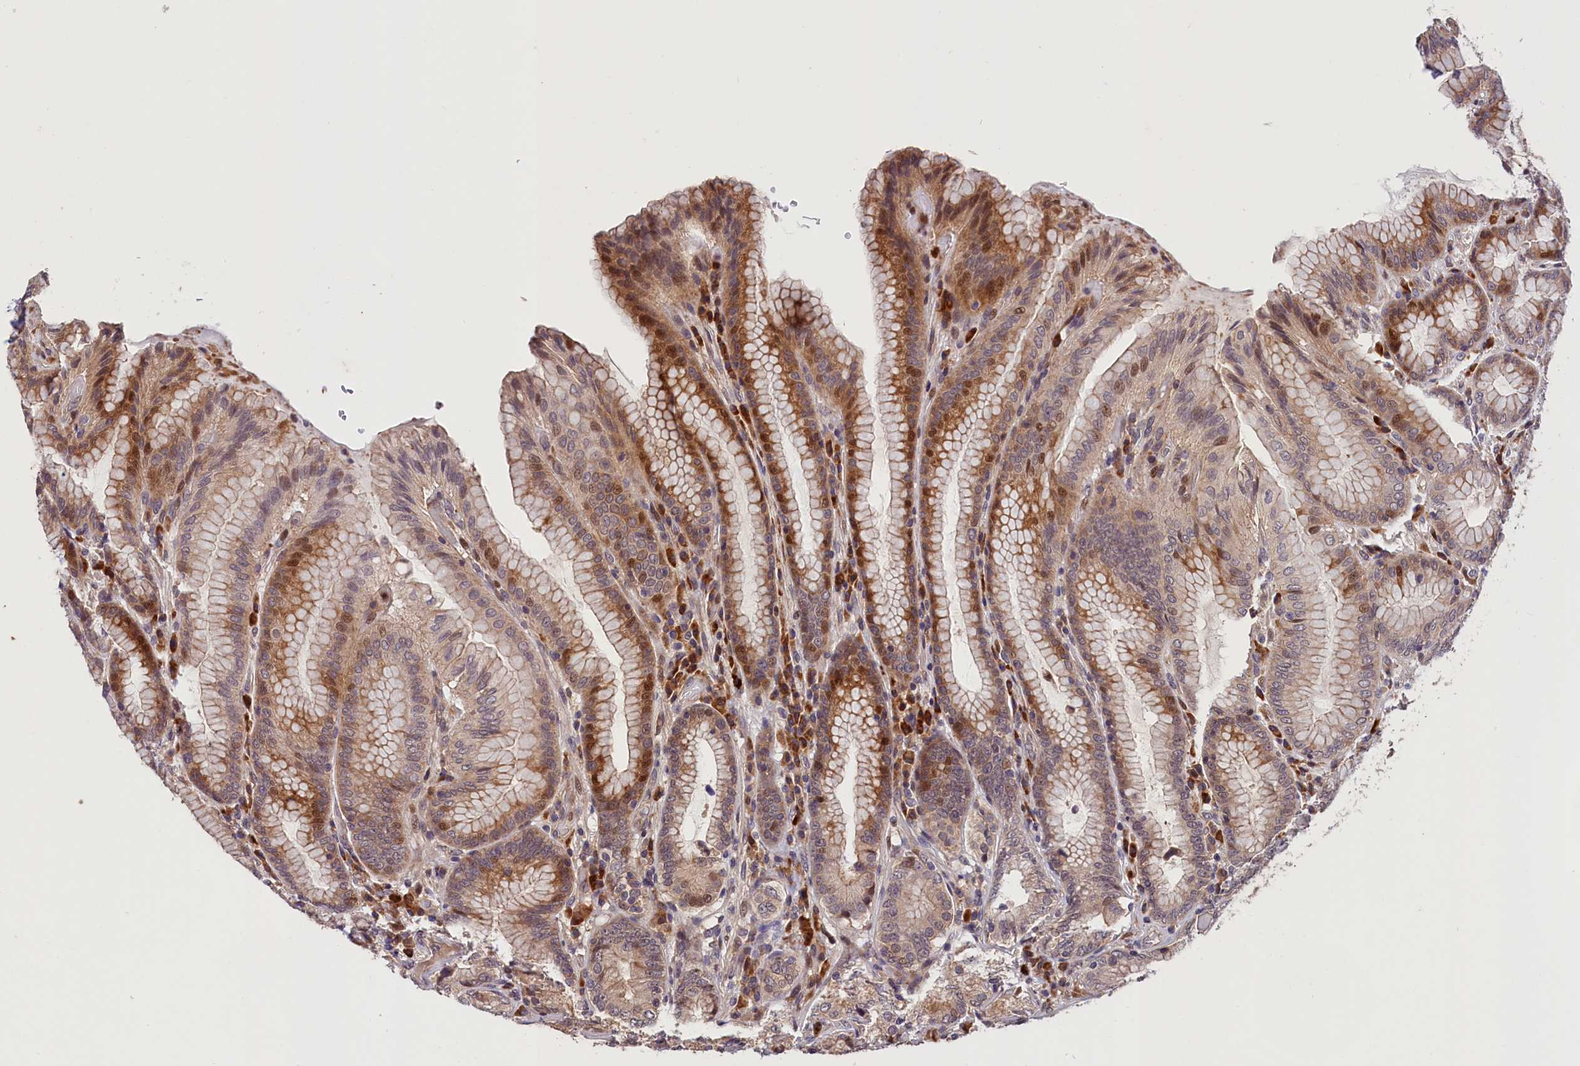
{"staining": {"intensity": "moderate", "quantity": ">75%", "location": "cytoplasmic/membranous,nuclear"}, "tissue": "stomach", "cell_type": "Glandular cells", "image_type": "normal", "snomed": [{"axis": "morphology", "description": "Normal tissue, NOS"}, {"axis": "topography", "description": "Stomach, upper"}, {"axis": "topography", "description": "Stomach, lower"}], "caption": "An image of stomach stained for a protein displays moderate cytoplasmic/membranous,nuclear brown staining in glandular cells. (Brightfield microscopy of DAB IHC at high magnification).", "gene": "CACNA1H", "patient": {"sex": "female", "age": 76}}